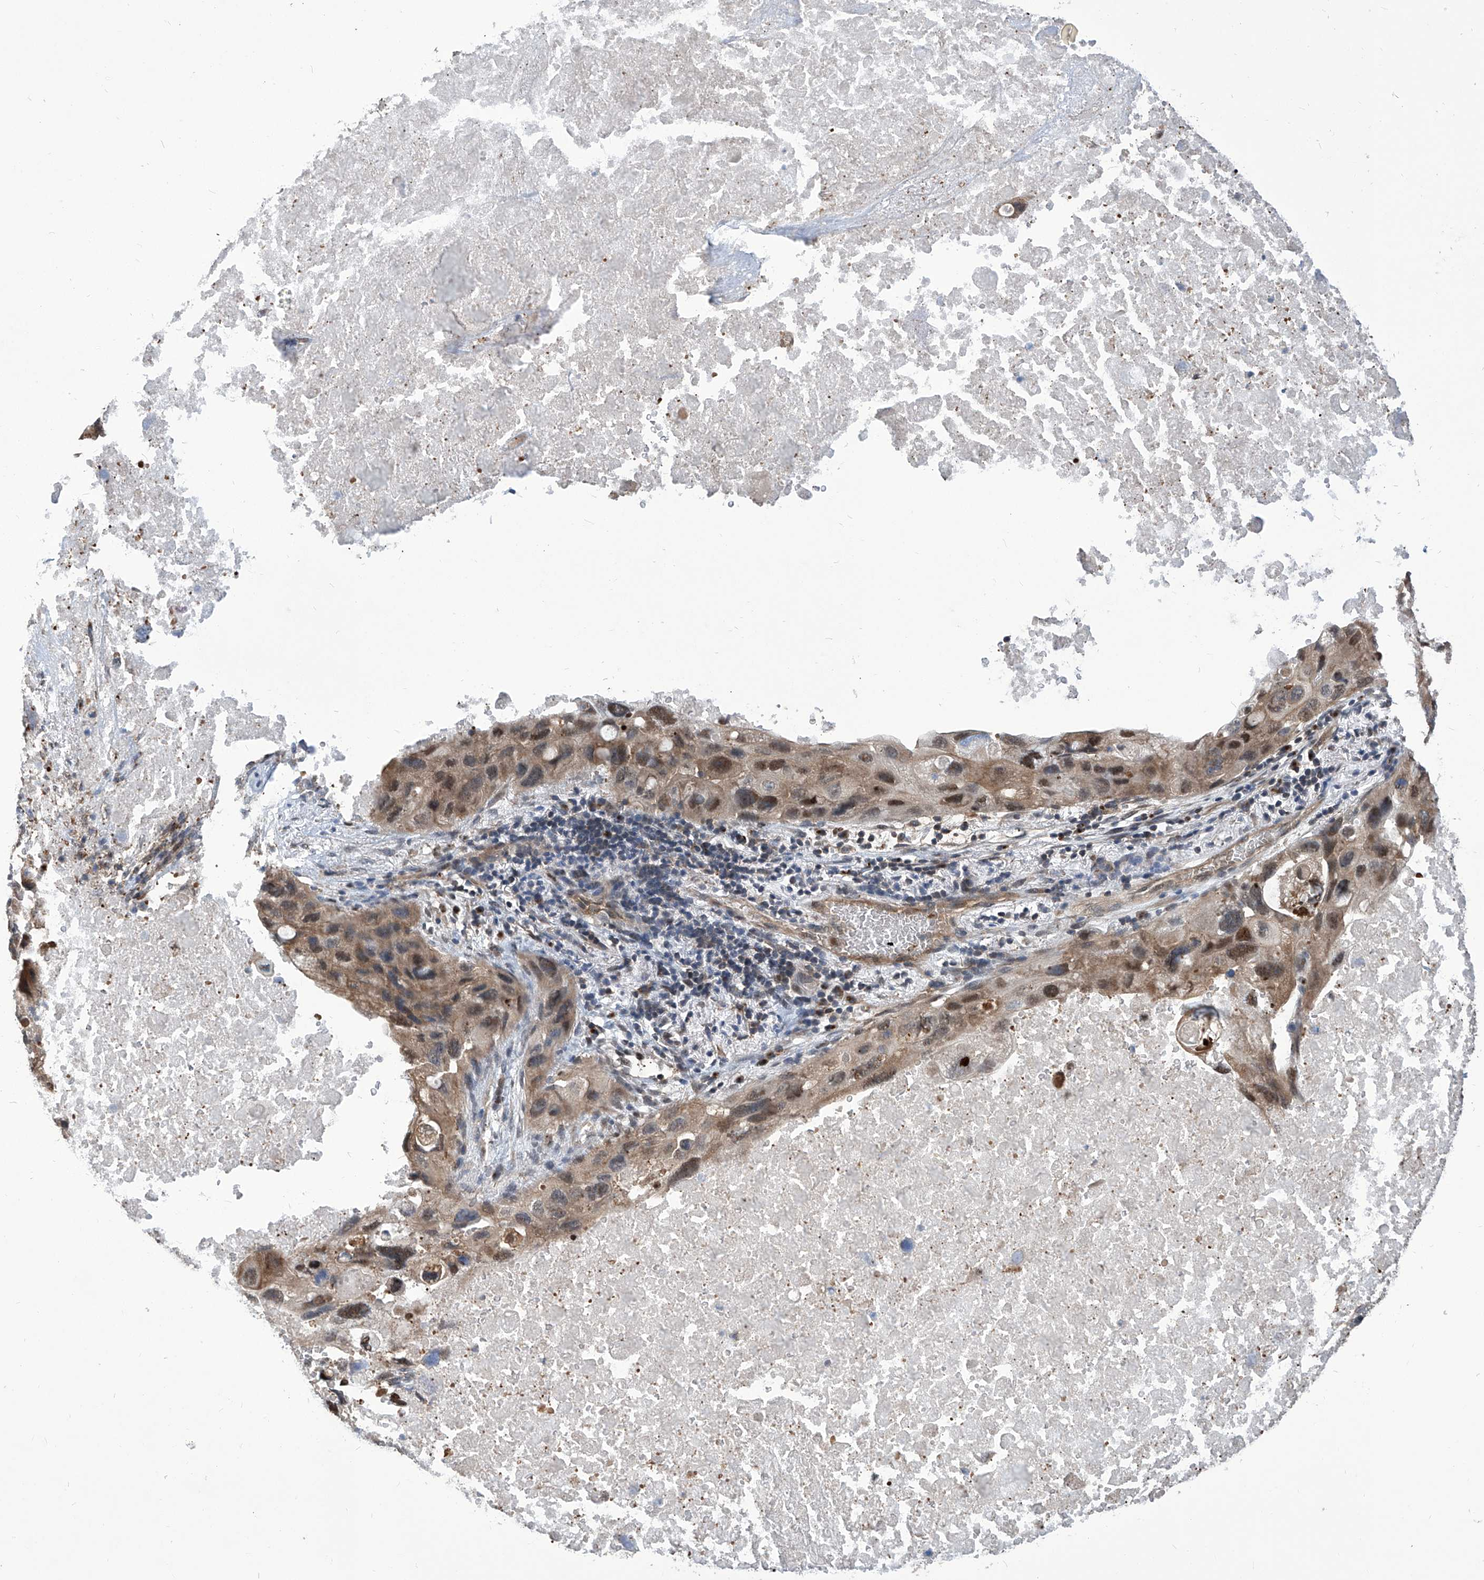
{"staining": {"intensity": "moderate", "quantity": ">75%", "location": "cytoplasmic/membranous,nuclear"}, "tissue": "lung cancer", "cell_type": "Tumor cells", "image_type": "cancer", "snomed": [{"axis": "morphology", "description": "Squamous cell carcinoma, NOS"}, {"axis": "topography", "description": "Lung"}], "caption": "Squamous cell carcinoma (lung) stained for a protein displays moderate cytoplasmic/membranous and nuclear positivity in tumor cells.", "gene": "PSMB1", "patient": {"sex": "female", "age": 73}}